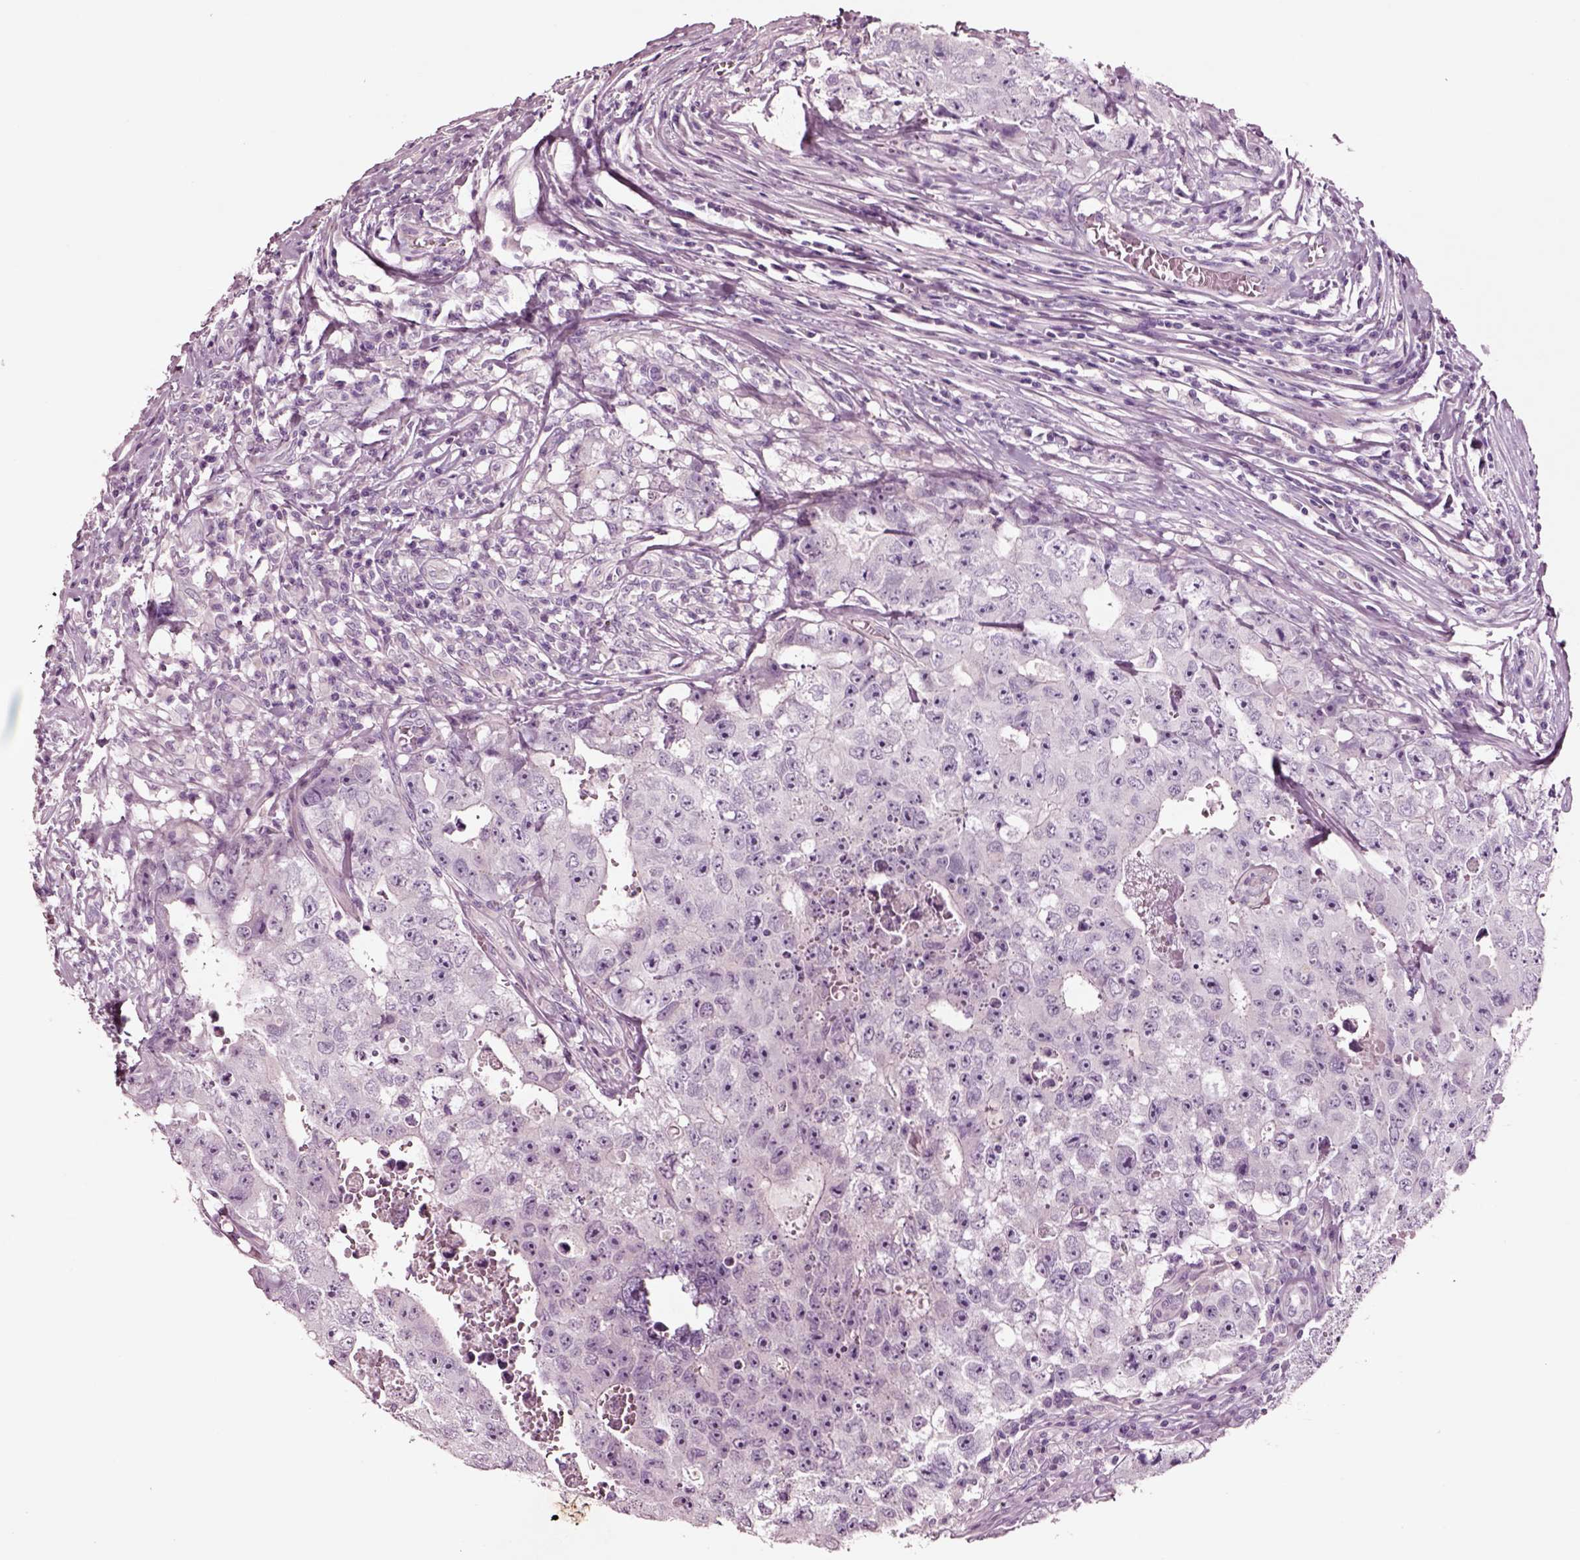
{"staining": {"intensity": "negative", "quantity": "none", "location": "none"}, "tissue": "testis cancer", "cell_type": "Tumor cells", "image_type": "cancer", "snomed": [{"axis": "morphology", "description": "Carcinoma, Embryonal, NOS"}, {"axis": "topography", "description": "Testis"}], "caption": "This is an IHC photomicrograph of human testis embryonal carcinoma. There is no staining in tumor cells.", "gene": "NMRK2", "patient": {"sex": "male", "age": 36}}